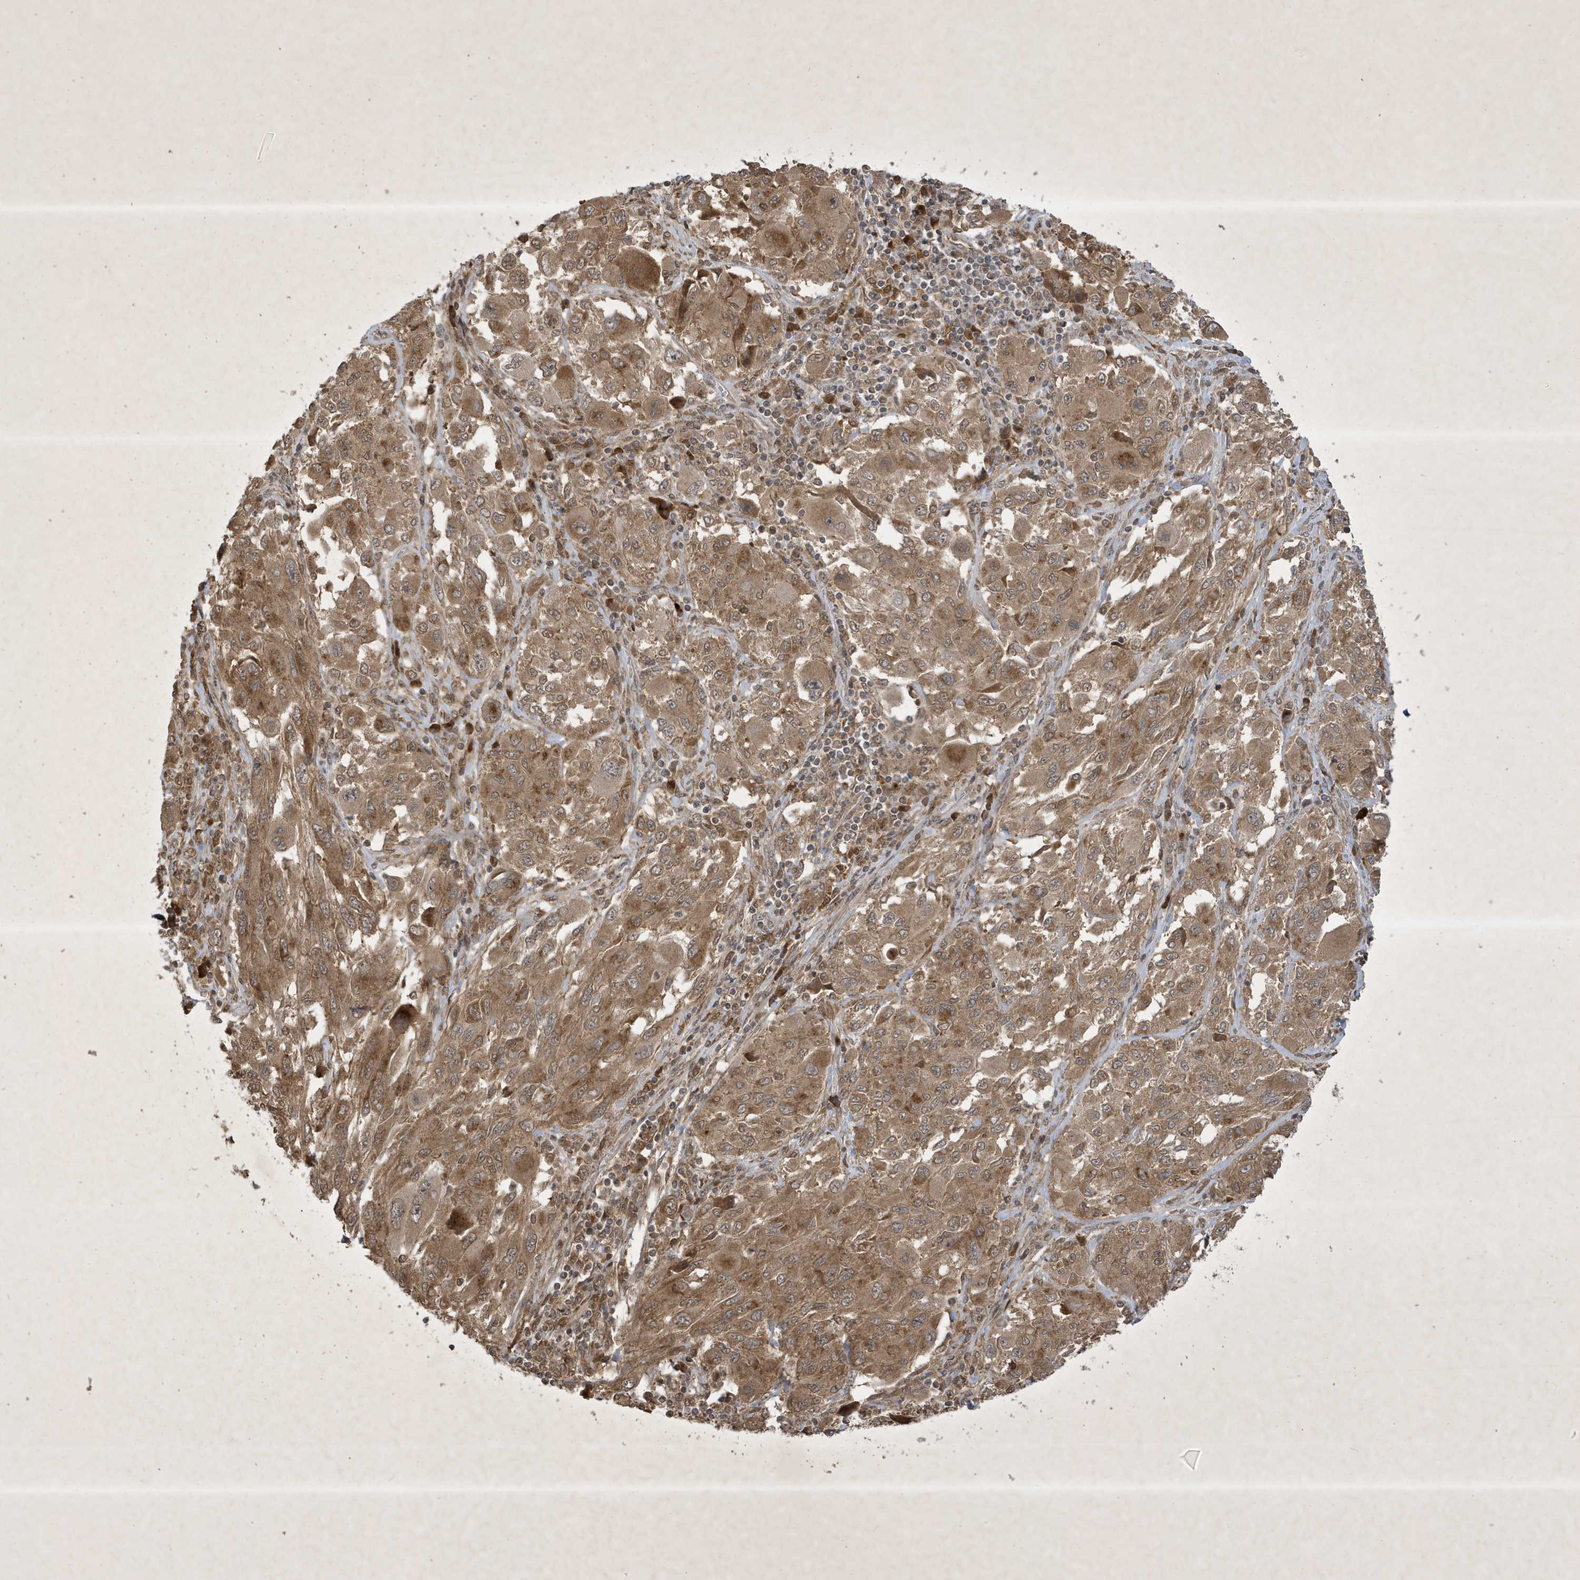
{"staining": {"intensity": "moderate", "quantity": ">75%", "location": "cytoplasmic/membranous"}, "tissue": "melanoma", "cell_type": "Tumor cells", "image_type": "cancer", "snomed": [{"axis": "morphology", "description": "Malignant melanoma, NOS"}, {"axis": "topography", "description": "Skin"}], "caption": "Malignant melanoma was stained to show a protein in brown. There is medium levels of moderate cytoplasmic/membranous staining in about >75% of tumor cells.", "gene": "STX10", "patient": {"sex": "female", "age": 91}}